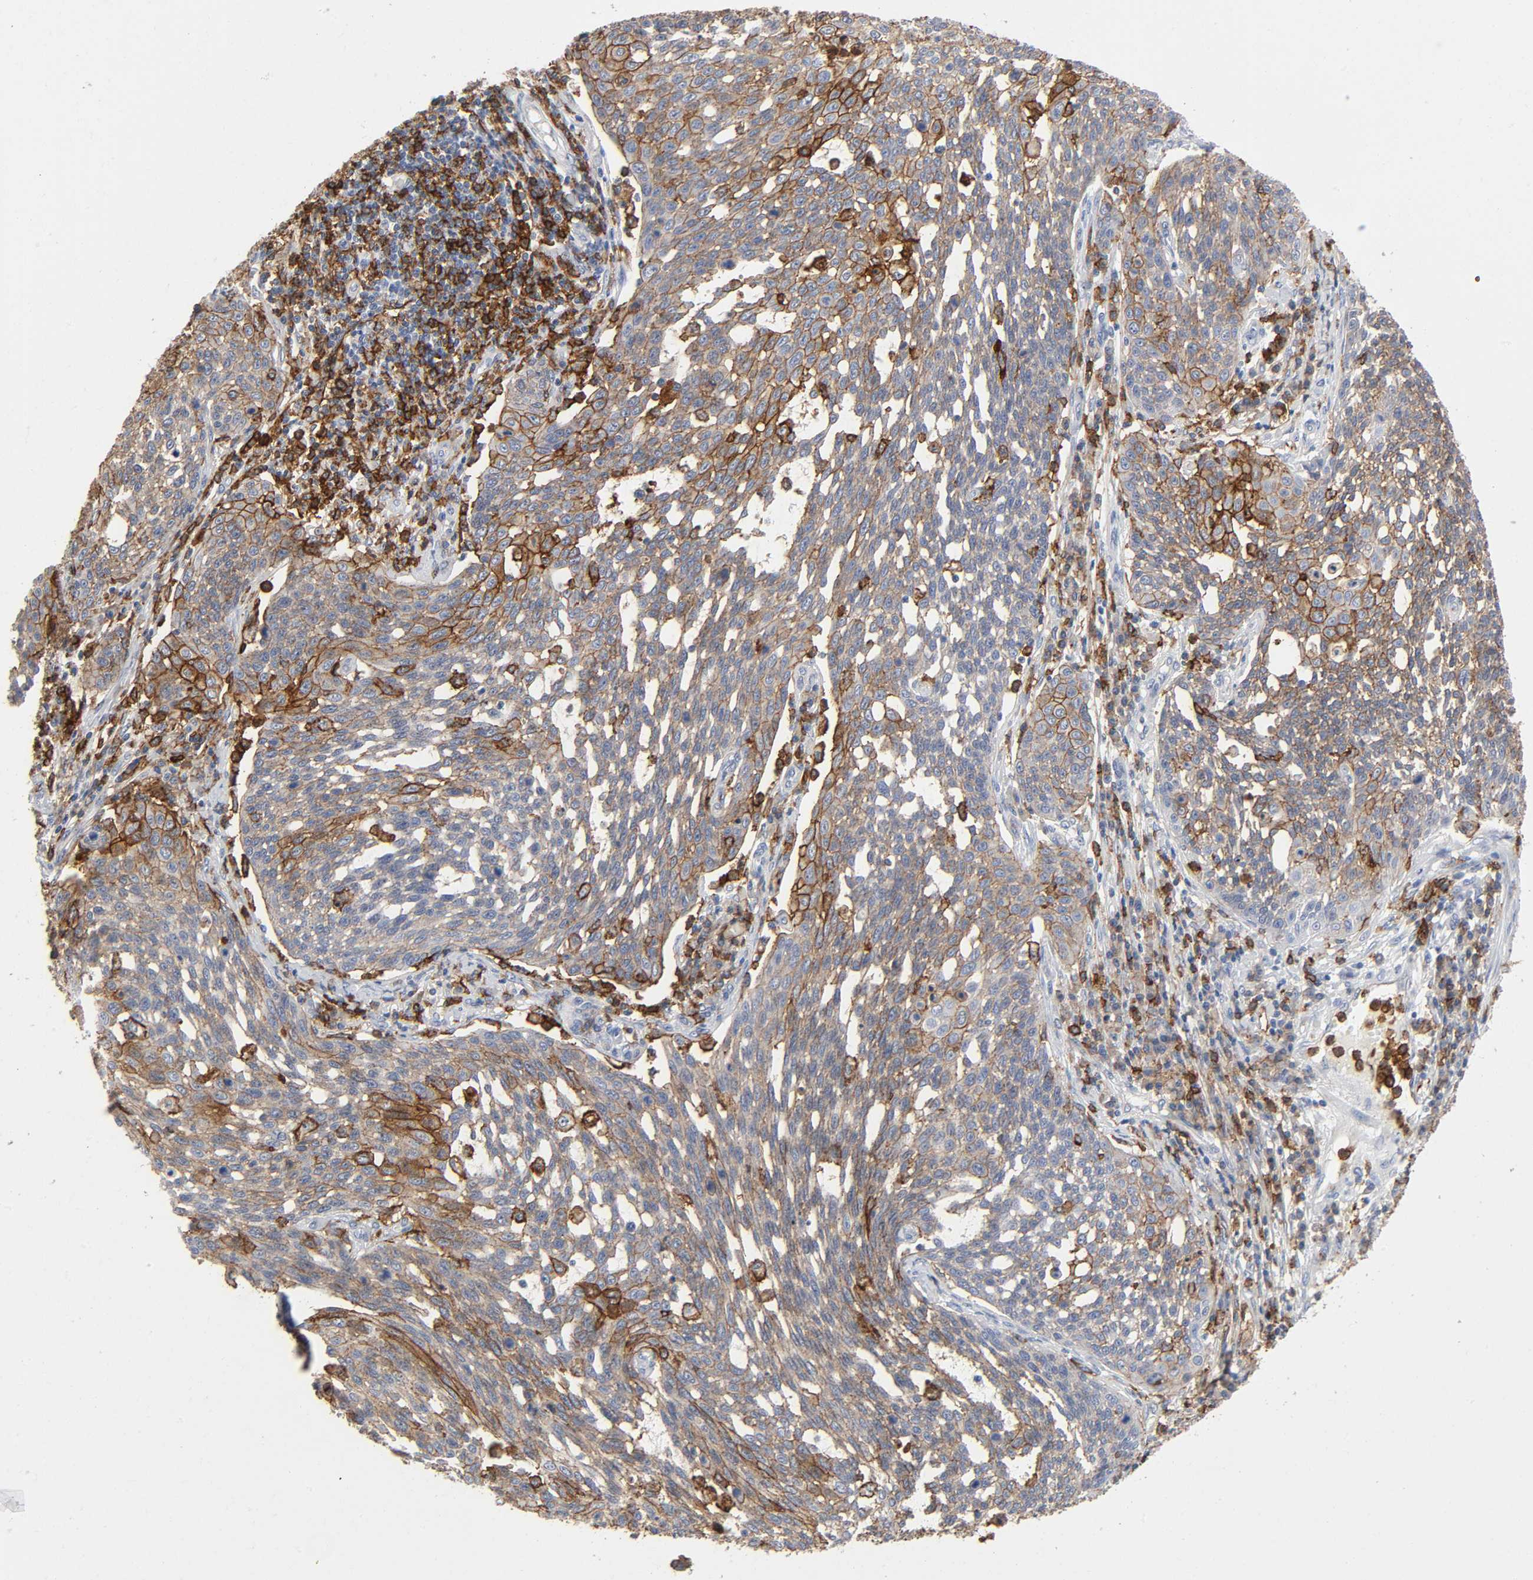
{"staining": {"intensity": "moderate", "quantity": "<25%", "location": "cytoplasmic/membranous"}, "tissue": "cervical cancer", "cell_type": "Tumor cells", "image_type": "cancer", "snomed": [{"axis": "morphology", "description": "Squamous cell carcinoma, NOS"}, {"axis": "topography", "description": "Cervix"}], "caption": "IHC histopathology image of human squamous cell carcinoma (cervical) stained for a protein (brown), which exhibits low levels of moderate cytoplasmic/membranous positivity in about <25% of tumor cells.", "gene": "LYN", "patient": {"sex": "female", "age": 34}}